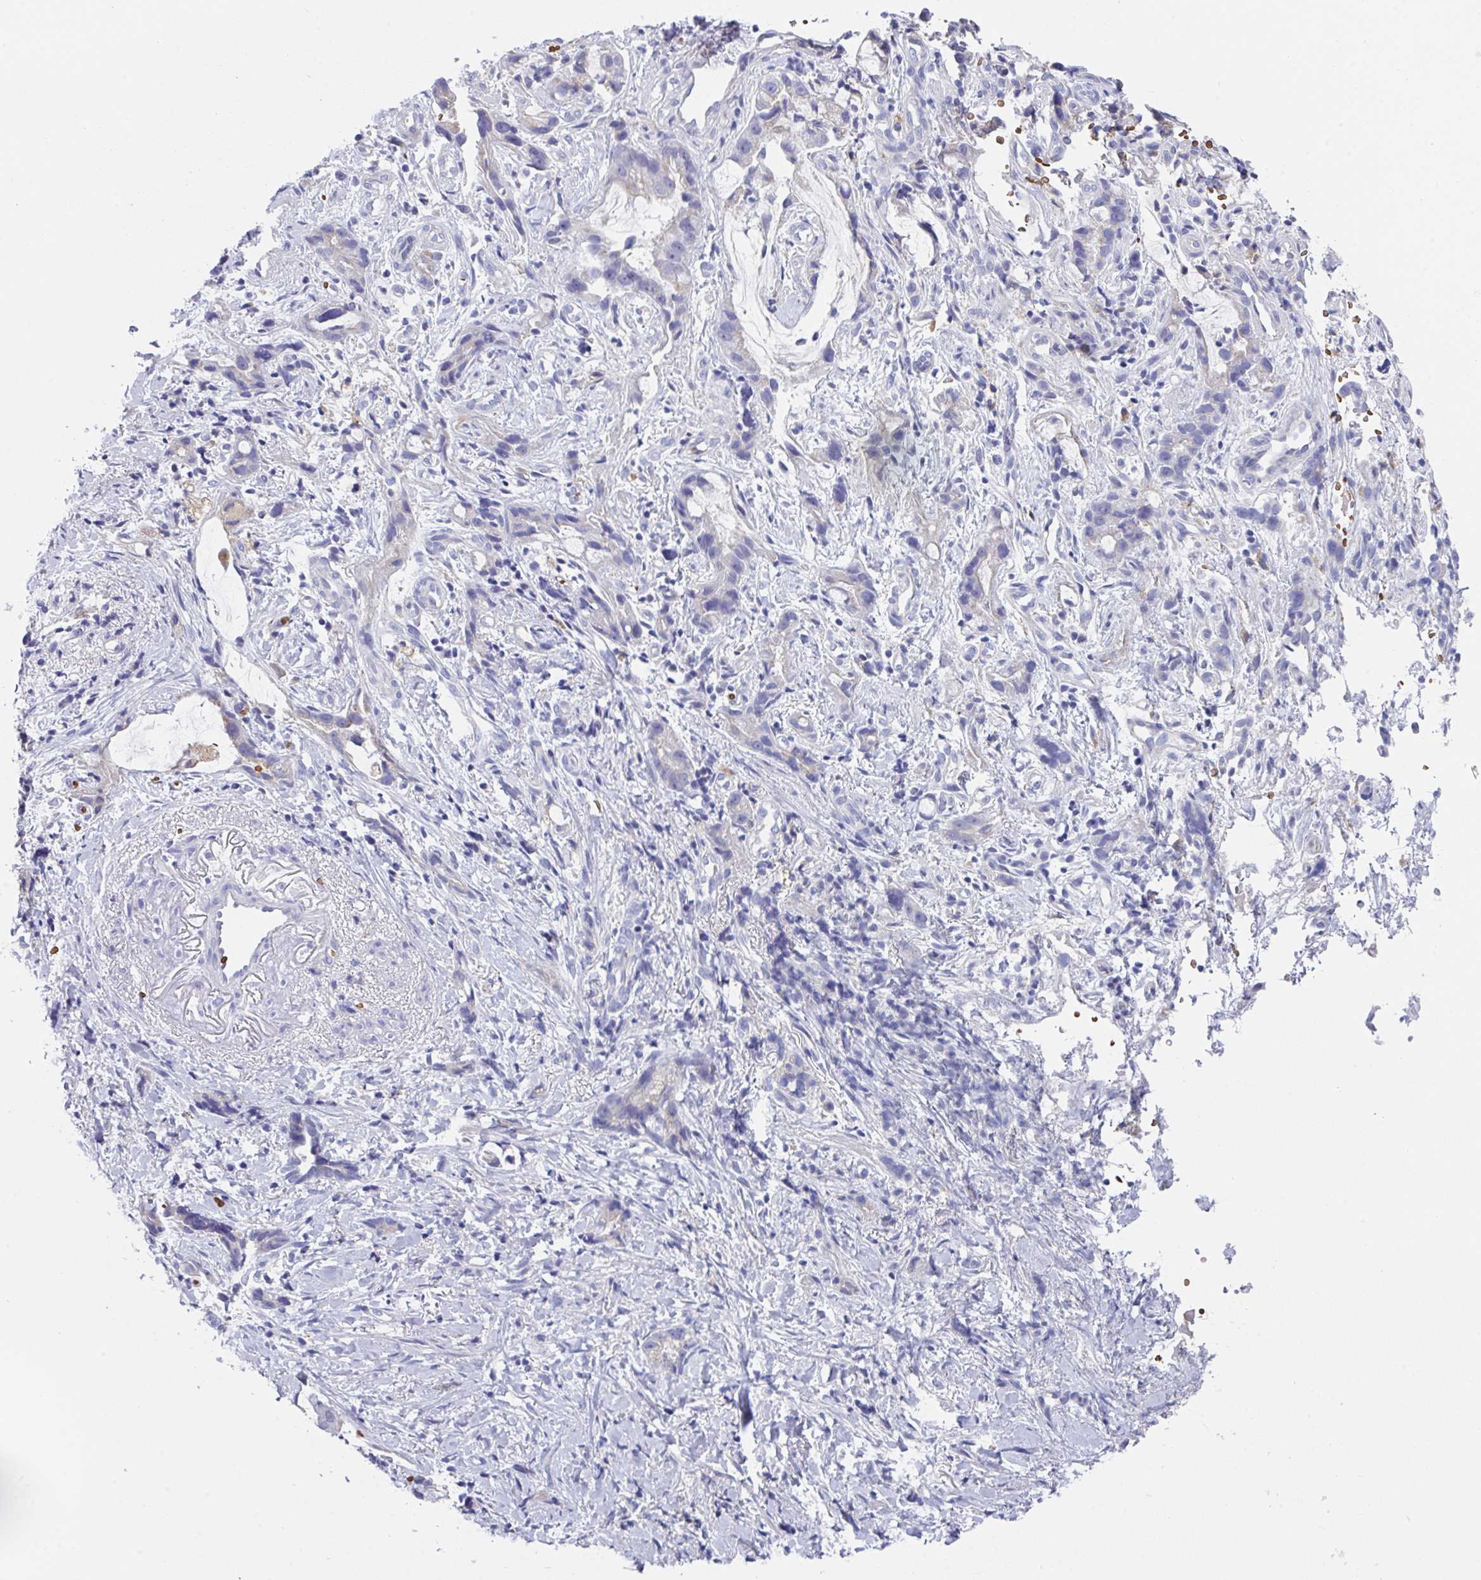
{"staining": {"intensity": "negative", "quantity": "none", "location": "none"}, "tissue": "stomach cancer", "cell_type": "Tumor cells", "image_type": "cancer", "snomed": [{"axis": "morphology", "description": "Adenocarcinoma, NOS"}, {"axis": "topography", "description": "Stomach"}], "caption": "This is an IHC photomicrograph of stomach cancer (adenocarcinoma). There is no positivity in tumor cells.", "gene": "TFAP2C", "patient": {"sex": "male", "age": 55}}